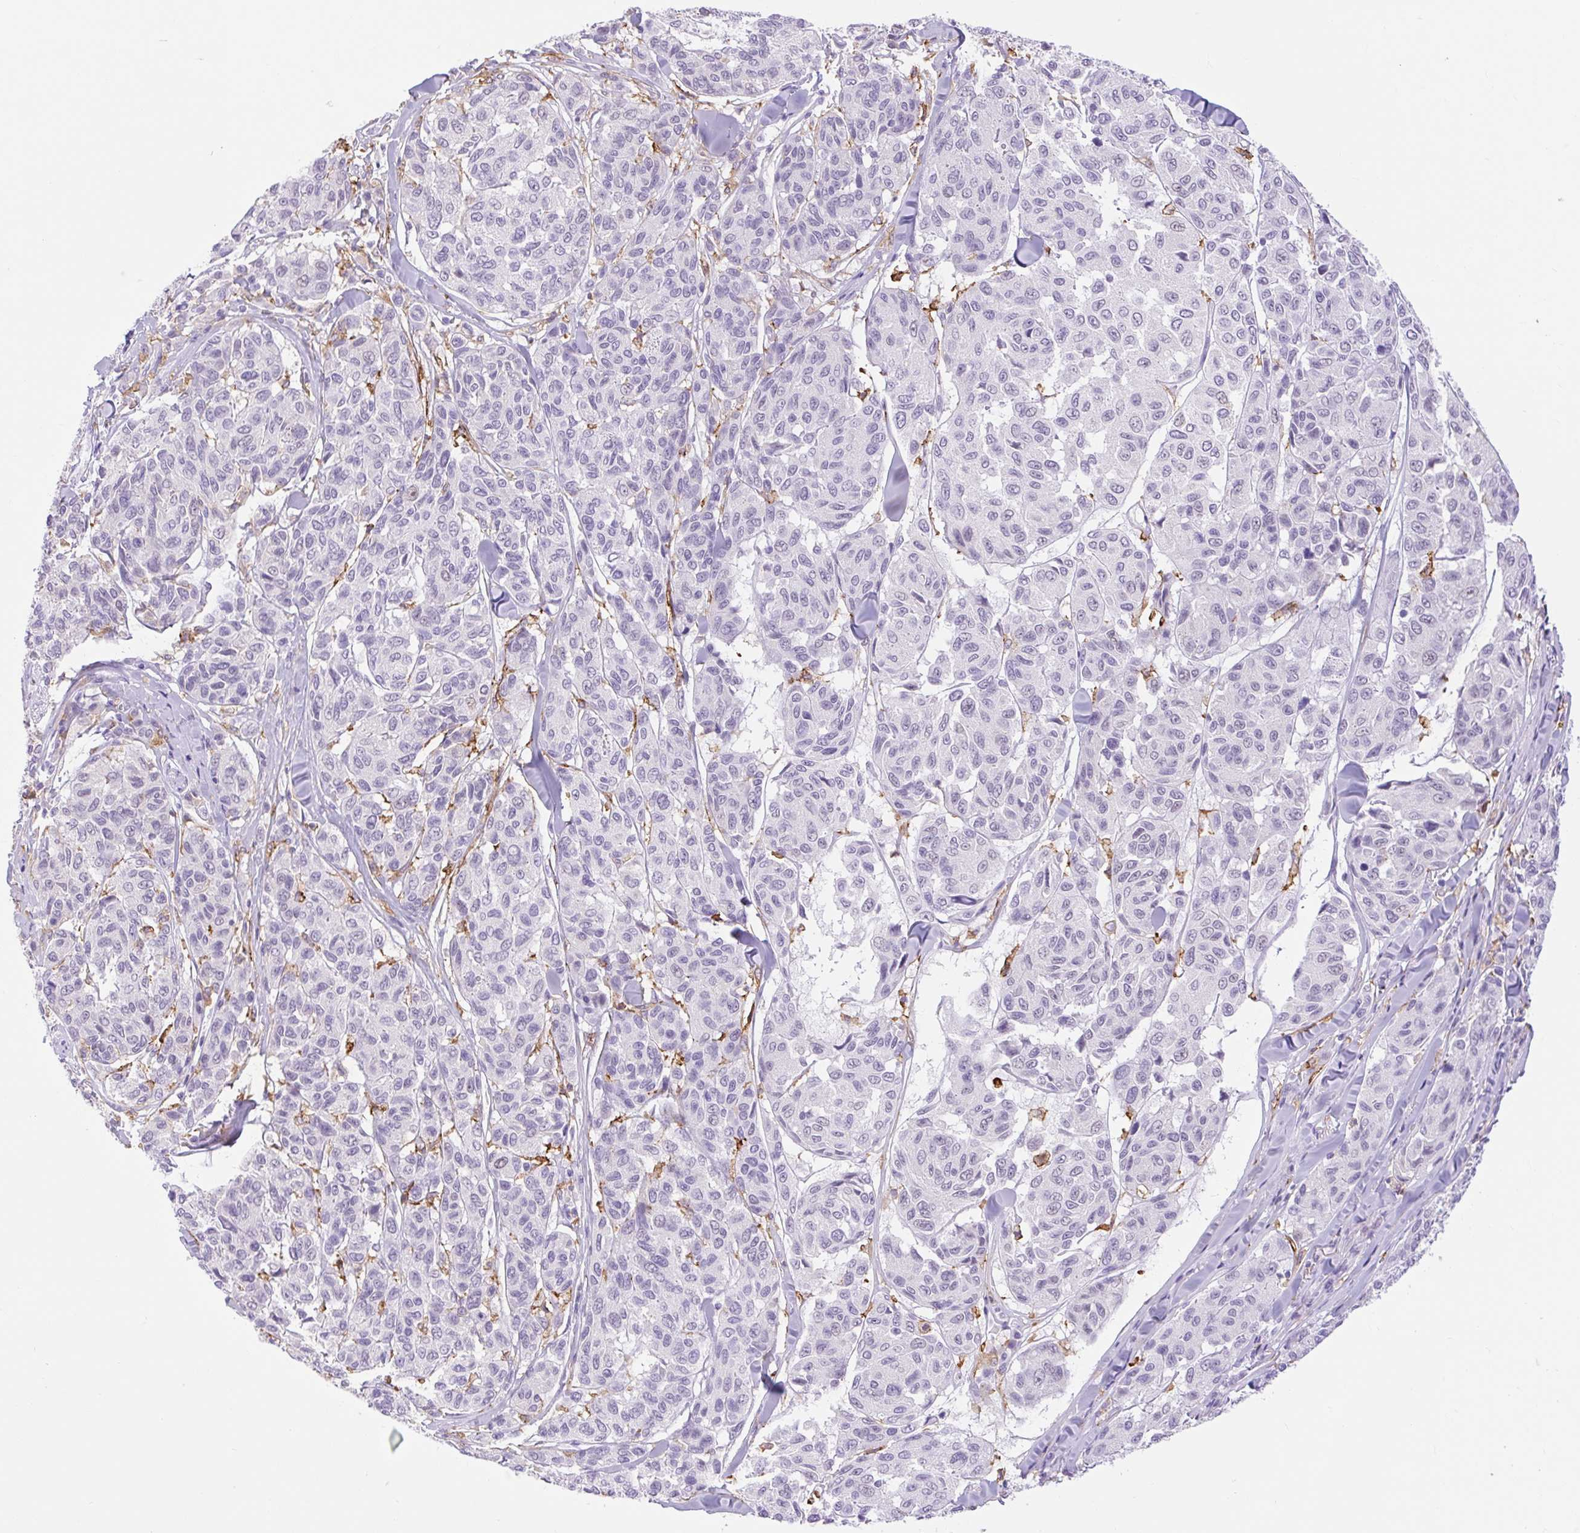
{"staining": {"intensity": "negative", "quantity": "none", "location": "none"}, "tissue": "melanoma", "cell_type": "Tumor cells", "image_type": "cancer", "snomed": [{"axis": "morphology", "description": "Malignant melanoma, NOS"}, {"axis": "topography", "description": "Skin"}], "caption": "This is an immunohistochemistry (IHC) image of malignant melanoma. There is no expression in tumor cells.", "gene": "SIGLEC1", "patient": {"sex": "female", "age": 66}}